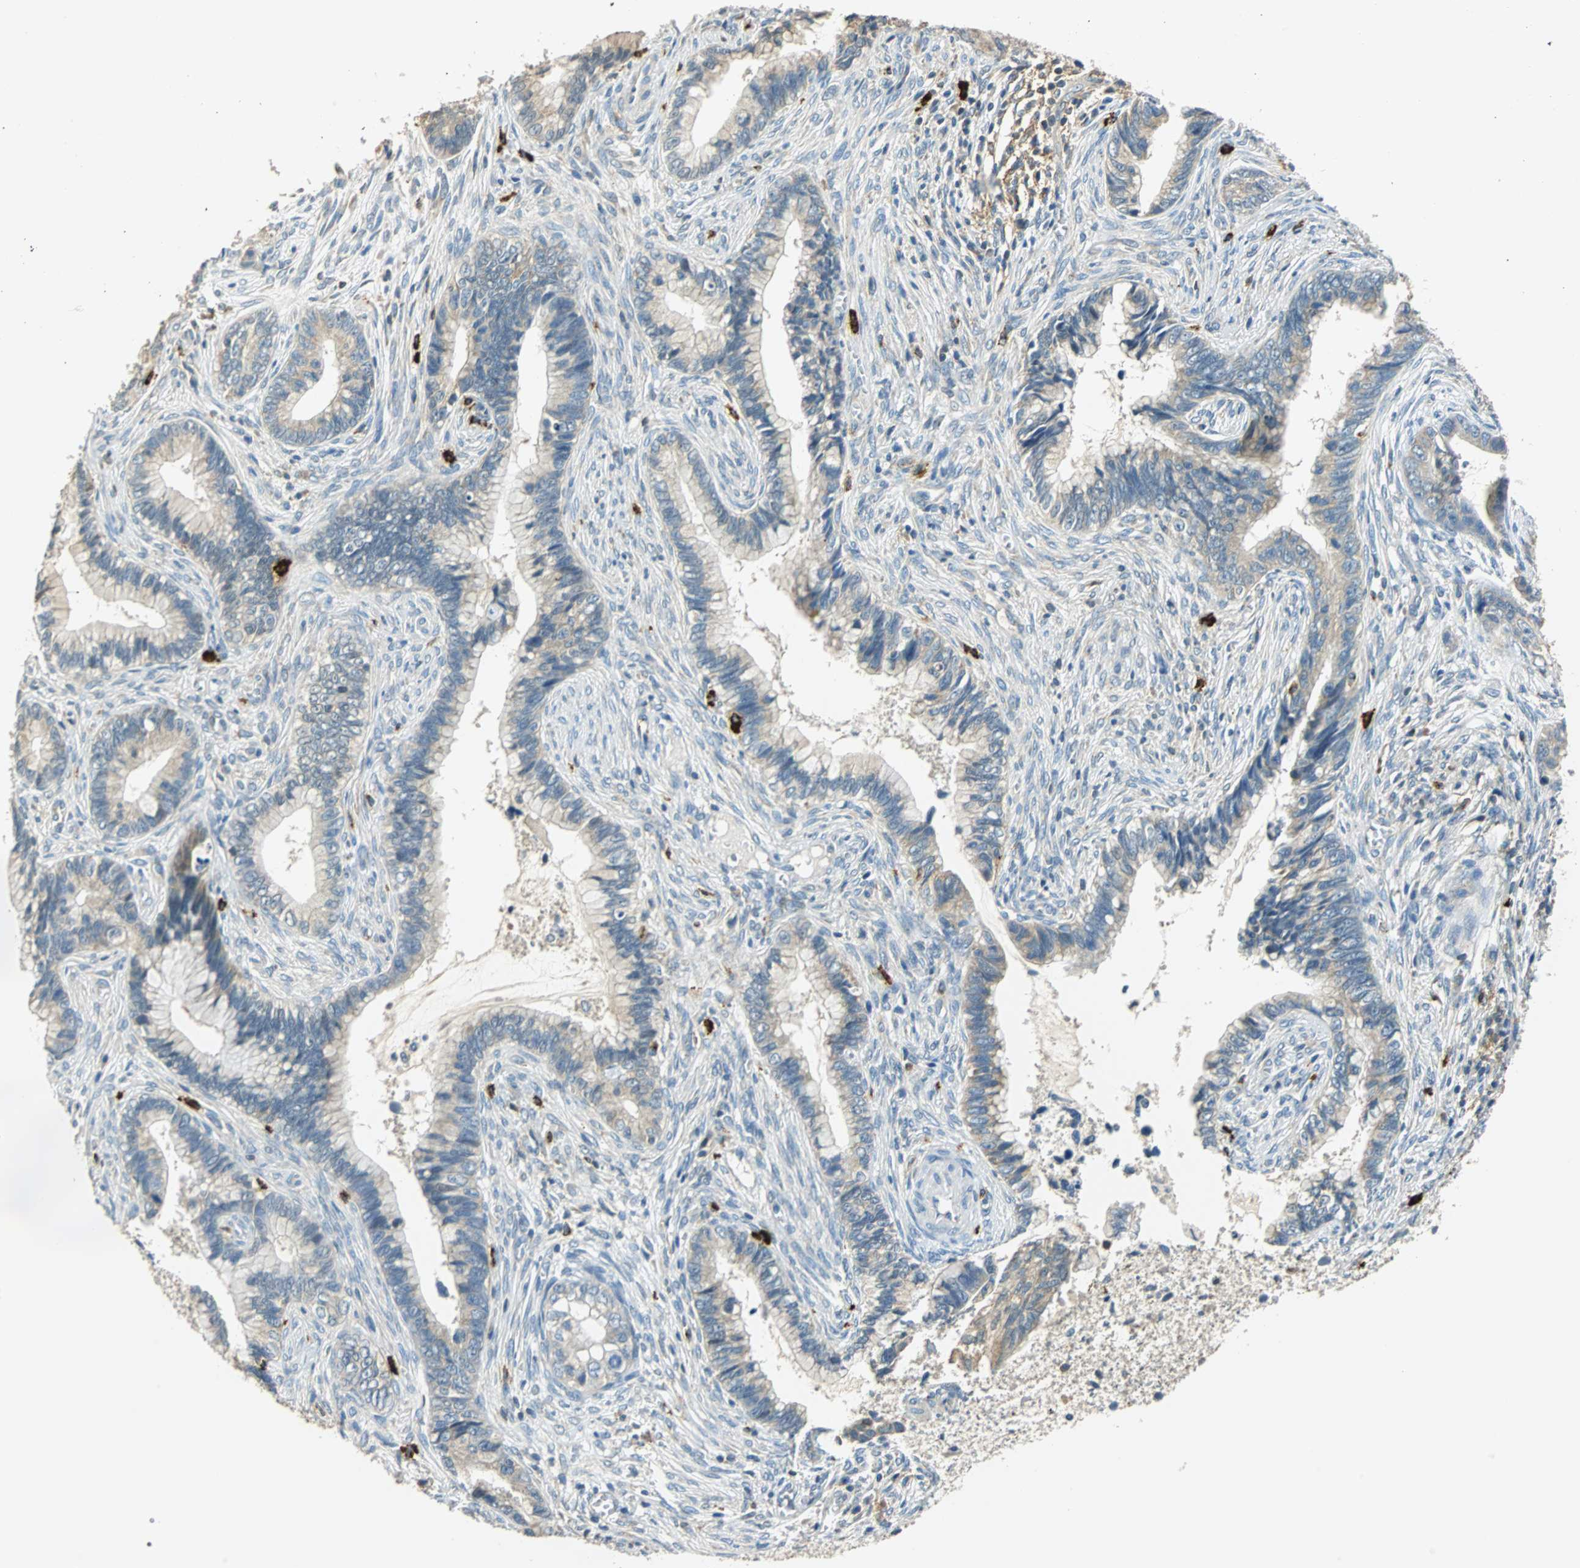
{"staining": {"intensity": "weak", "quantity": "25%-75%", "location": "cytoplasmic/membranous"}, "tissue": "cervical cancer", "cell_type": "Tumor cells", "image_type": "cancer", "snomed": [{"axis": "morphology", "description": "Adenocarcinoma, NOS"}, {"axis": "topography", "description": "Cervix"}], "caption": "Immunohistochemical staining of cervical cancer (adenocarcinoma) reveals weak cytoplasmic/membranous protein positivity in approximately 25%-75% of tumor cells. The staining was performed using DAB (3,3'-diaminobenzidine), with brown indicating positive protein expression. Nuclei are stained blue with hematoxylin.", "gene": "CPA3", "patient": {"sex": "female", "age": 44}}